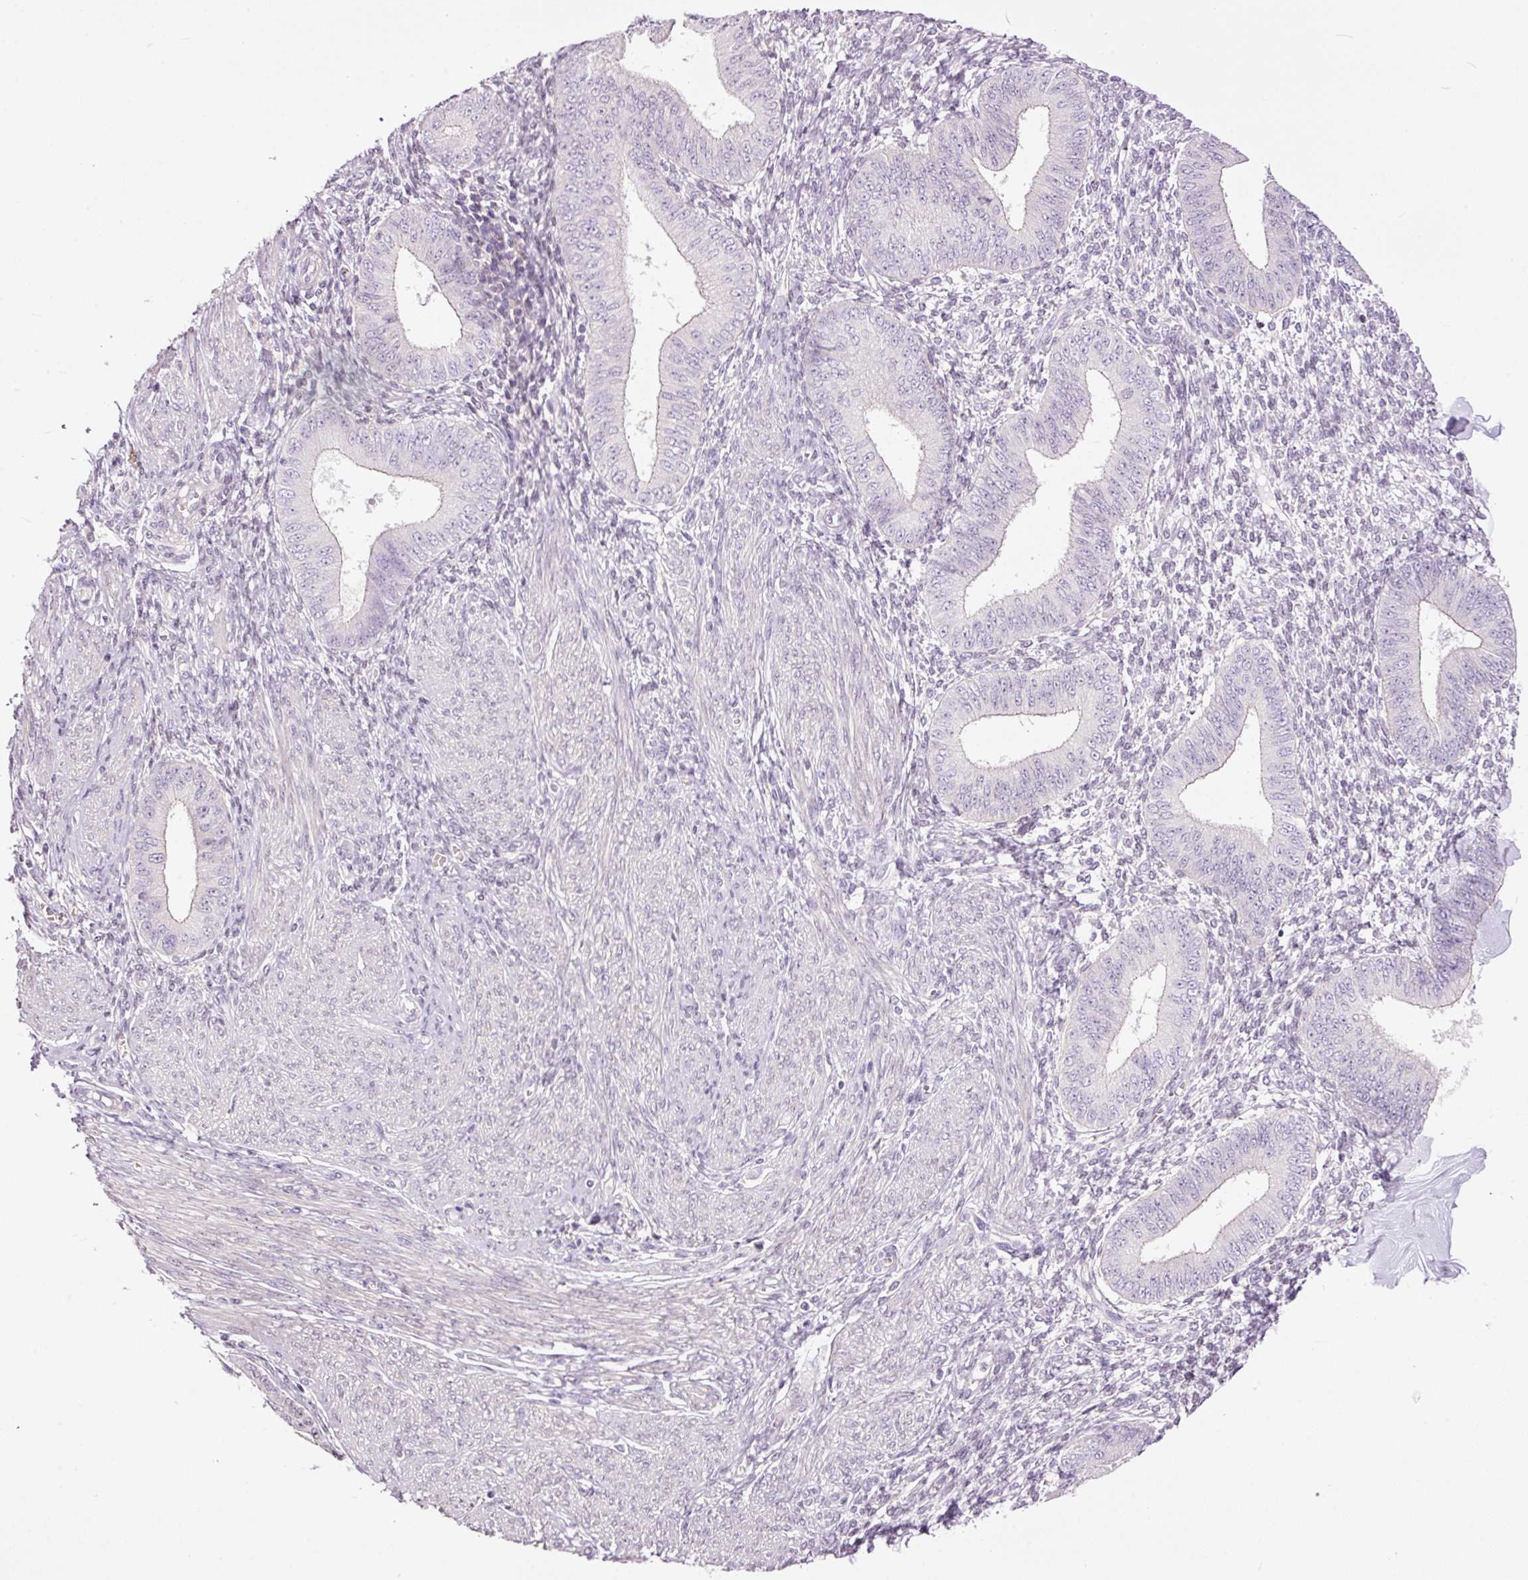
{"staining": {"intensity": "negative", "quantity": "none", "location": "none"}, "tissue": "endometrium", "cell_type": "Cells in endometrial stroma", "image_type": "normal", "snomed": [{"axis": "morphology", "description": "Normal tissue, NOS"}, {"axis": "topography", "description": "Endometrium"}], "caption": "Histopathology image shows no significant protein expression in cells in endometrial stroma of normal endometrium. (Brightfield microscopy of DAB IHC at high magnification).", "gene": "FCRL4", "patient": {"sex": "female", "age": 49}}